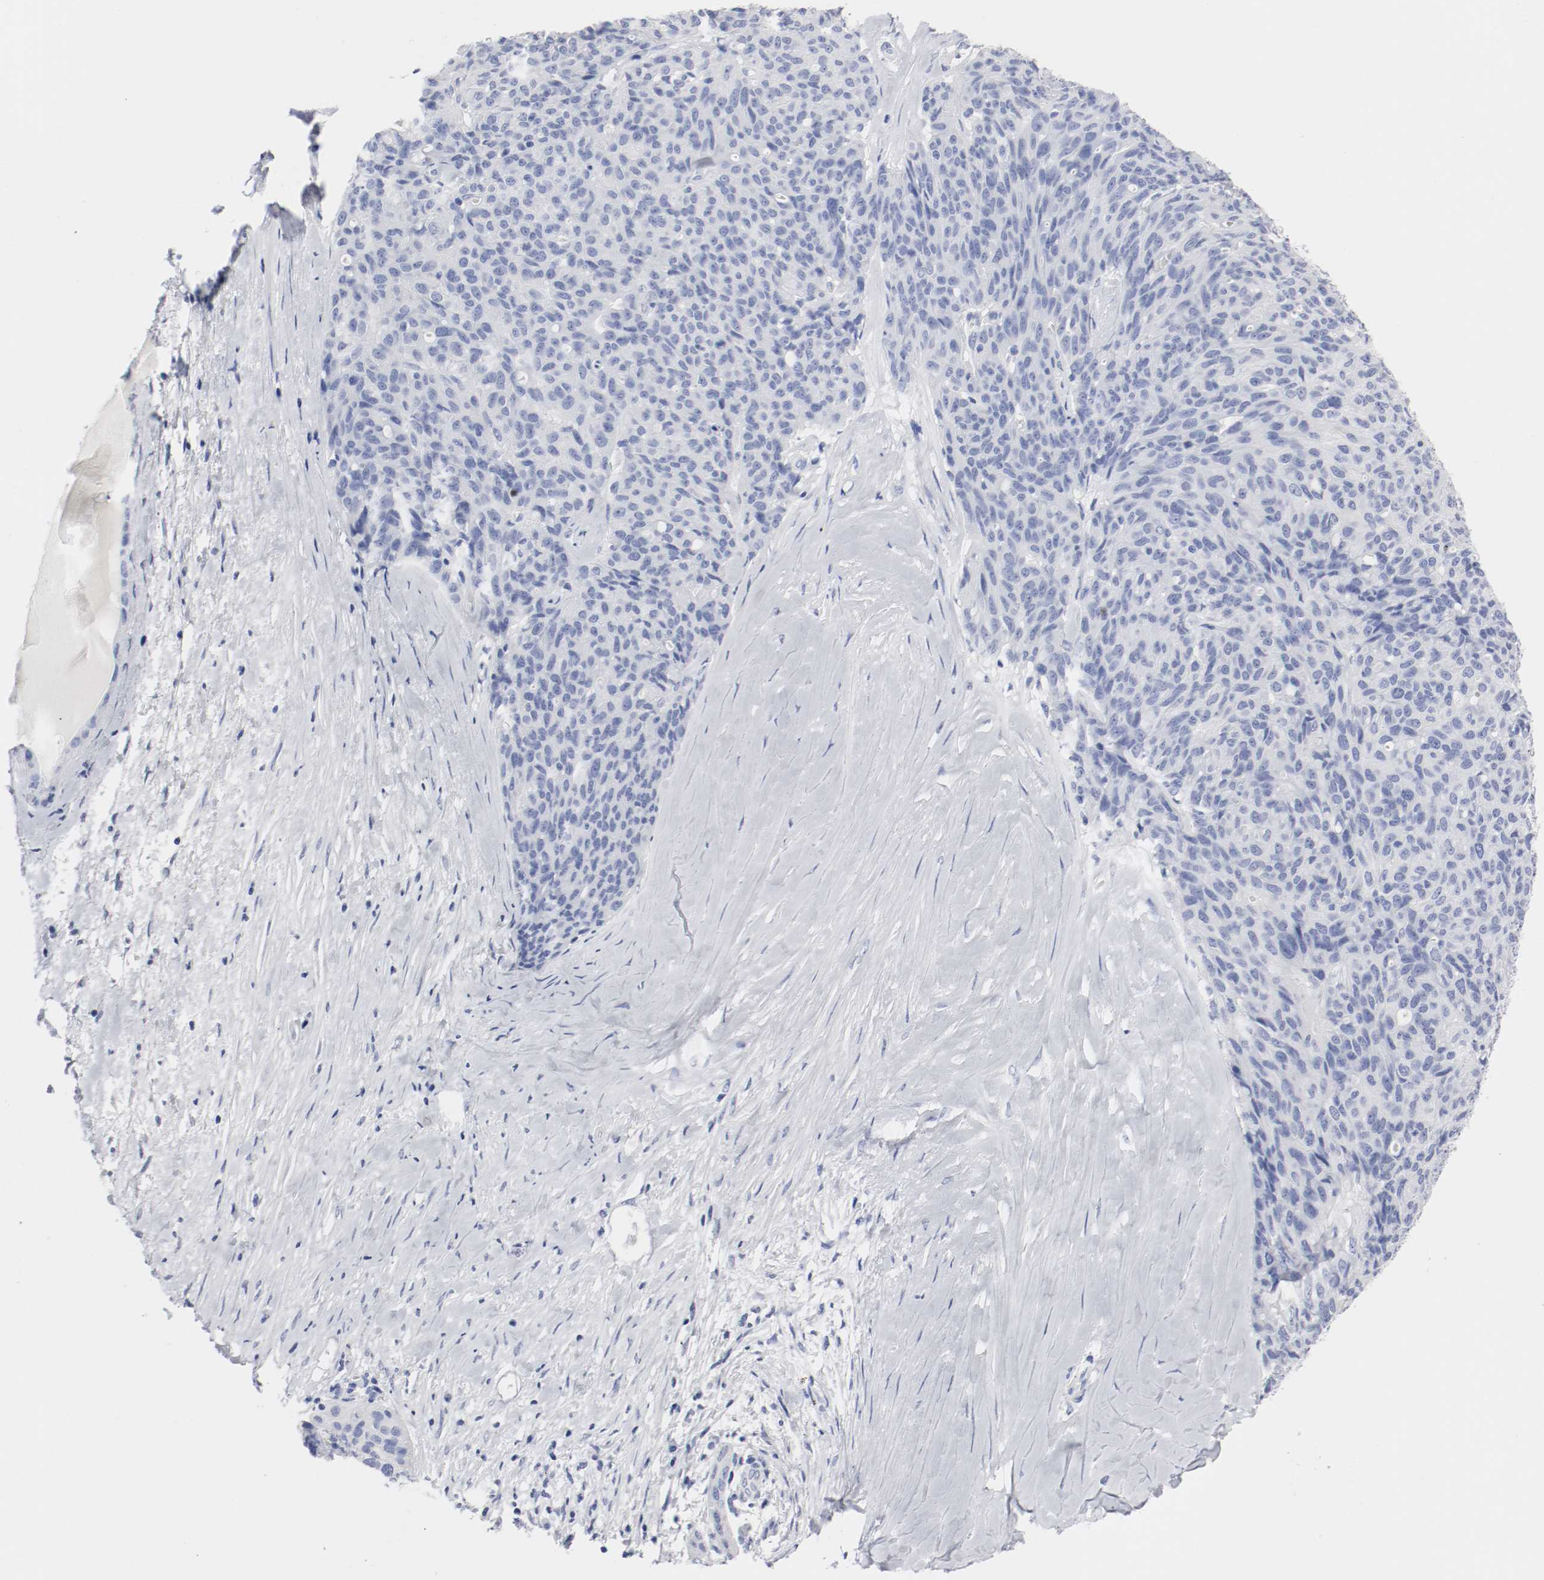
{"staining": {"intensity": "negative", "quantity": "none", "location": "none"}, "tissue": "ovarian cancer", "cell_type": "Tumor cells", "image_type": "cancer", "snomed": [{"axis": "morphology", "description": "Carcinoma, endometroid"}, {"axis": "topography", "description": "Ovary"}], "caption": "This is an immunohistochemistry (IHC) histopathology image of human endometroid carcinoma (ovarian). There is no positivity in tumor cells.", "gene": "GAD1", "patient": {"sex": "female", "age": 60}}